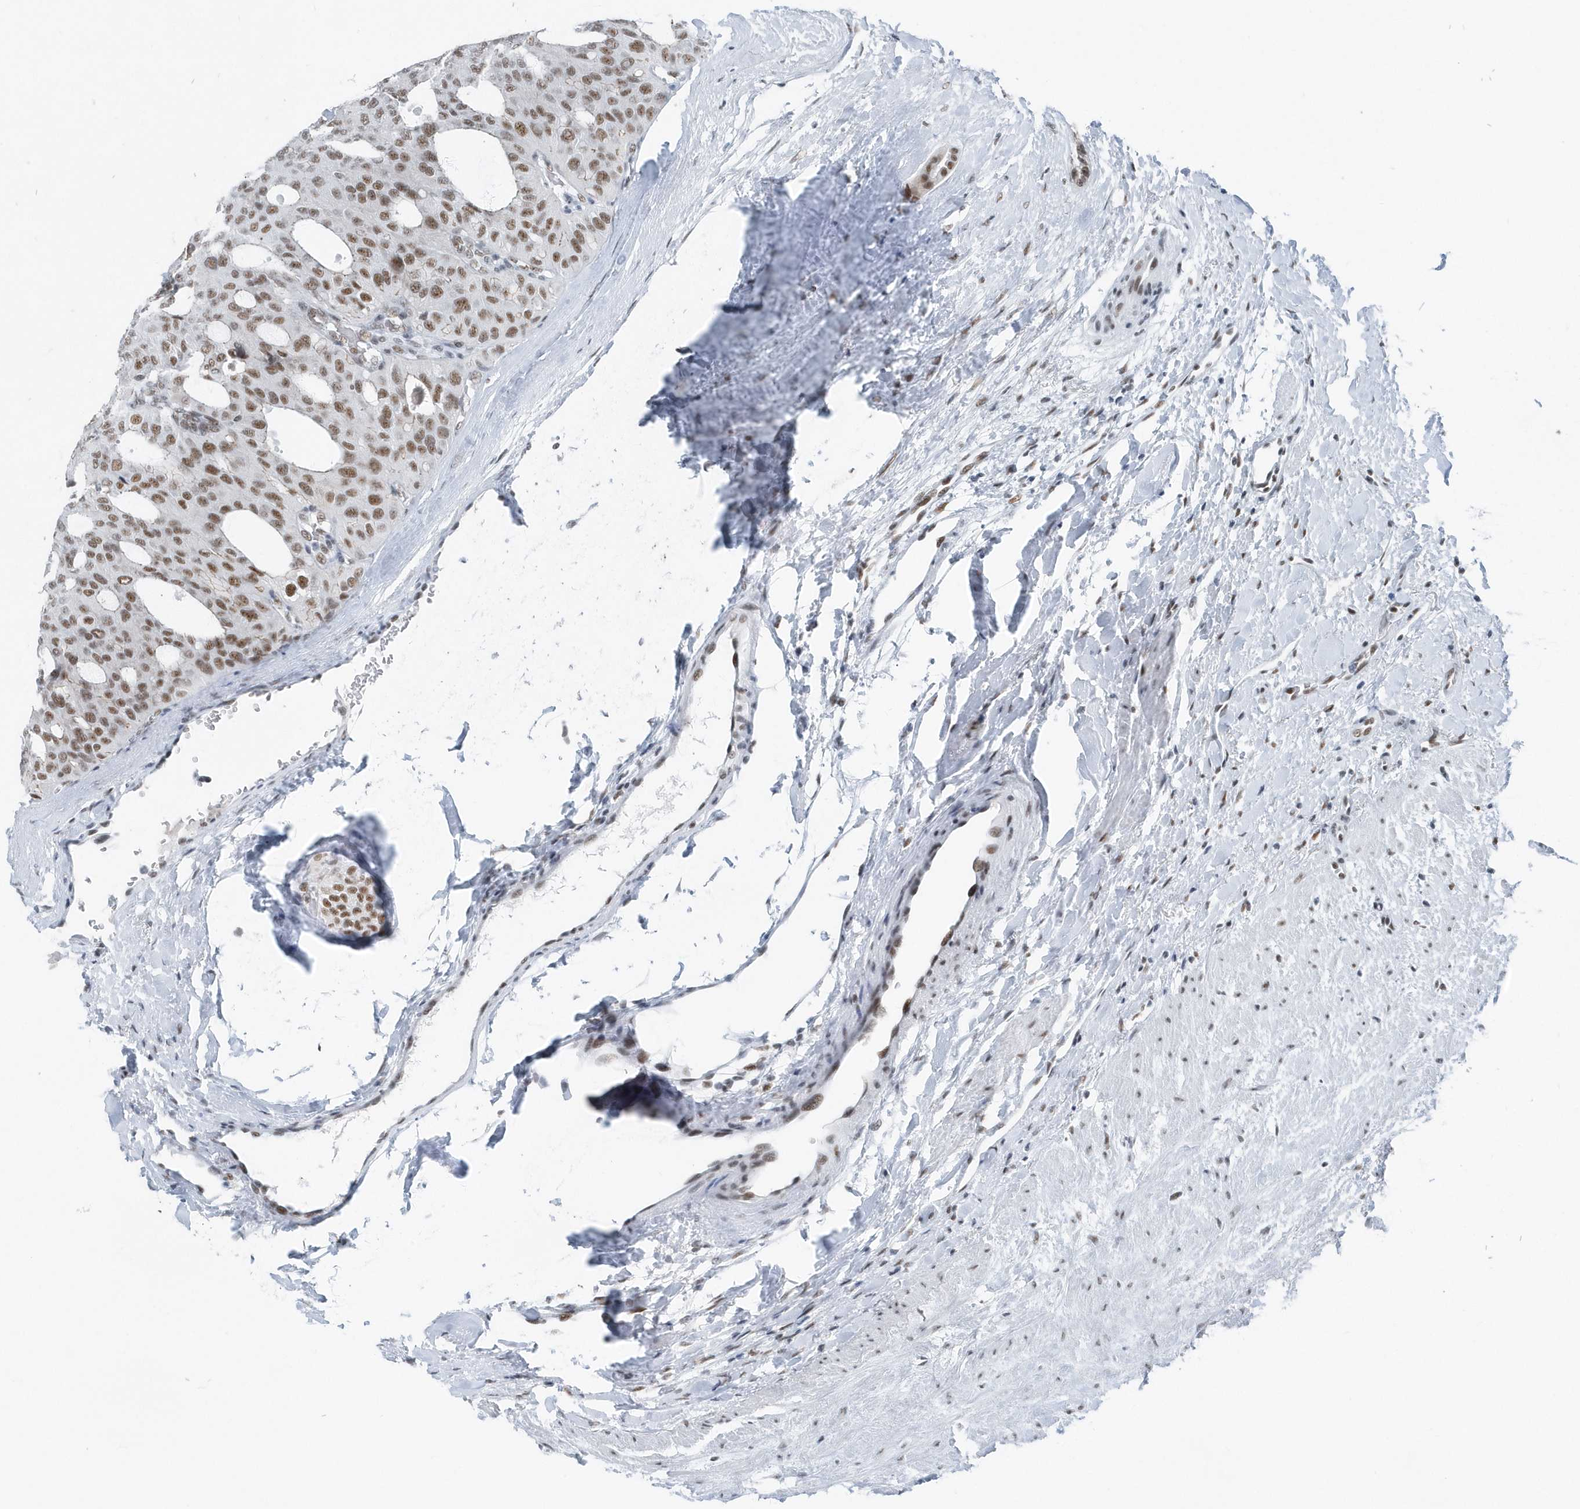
{"staining": {"intensity": "moderate", "quantity": ">75%", "location": "nuclear"}, "tissue": "thyroid cancer", "cell_type": "Tumor cells", "image_type": "cancer", "snomed": [{"axis": "morphology", "description": "Follicular adenoma carcinoma, NOS"}, {"axis": "topography", "description": "Thyroid gland"}], "caption": "Immunohistochemical staining of thyroid cancer demonstrates moderate nuclear protein staining in approximately >75% of tumor cells.", "gene": "FIP1L1", "patient": {"sex": "male", "age": 75}}